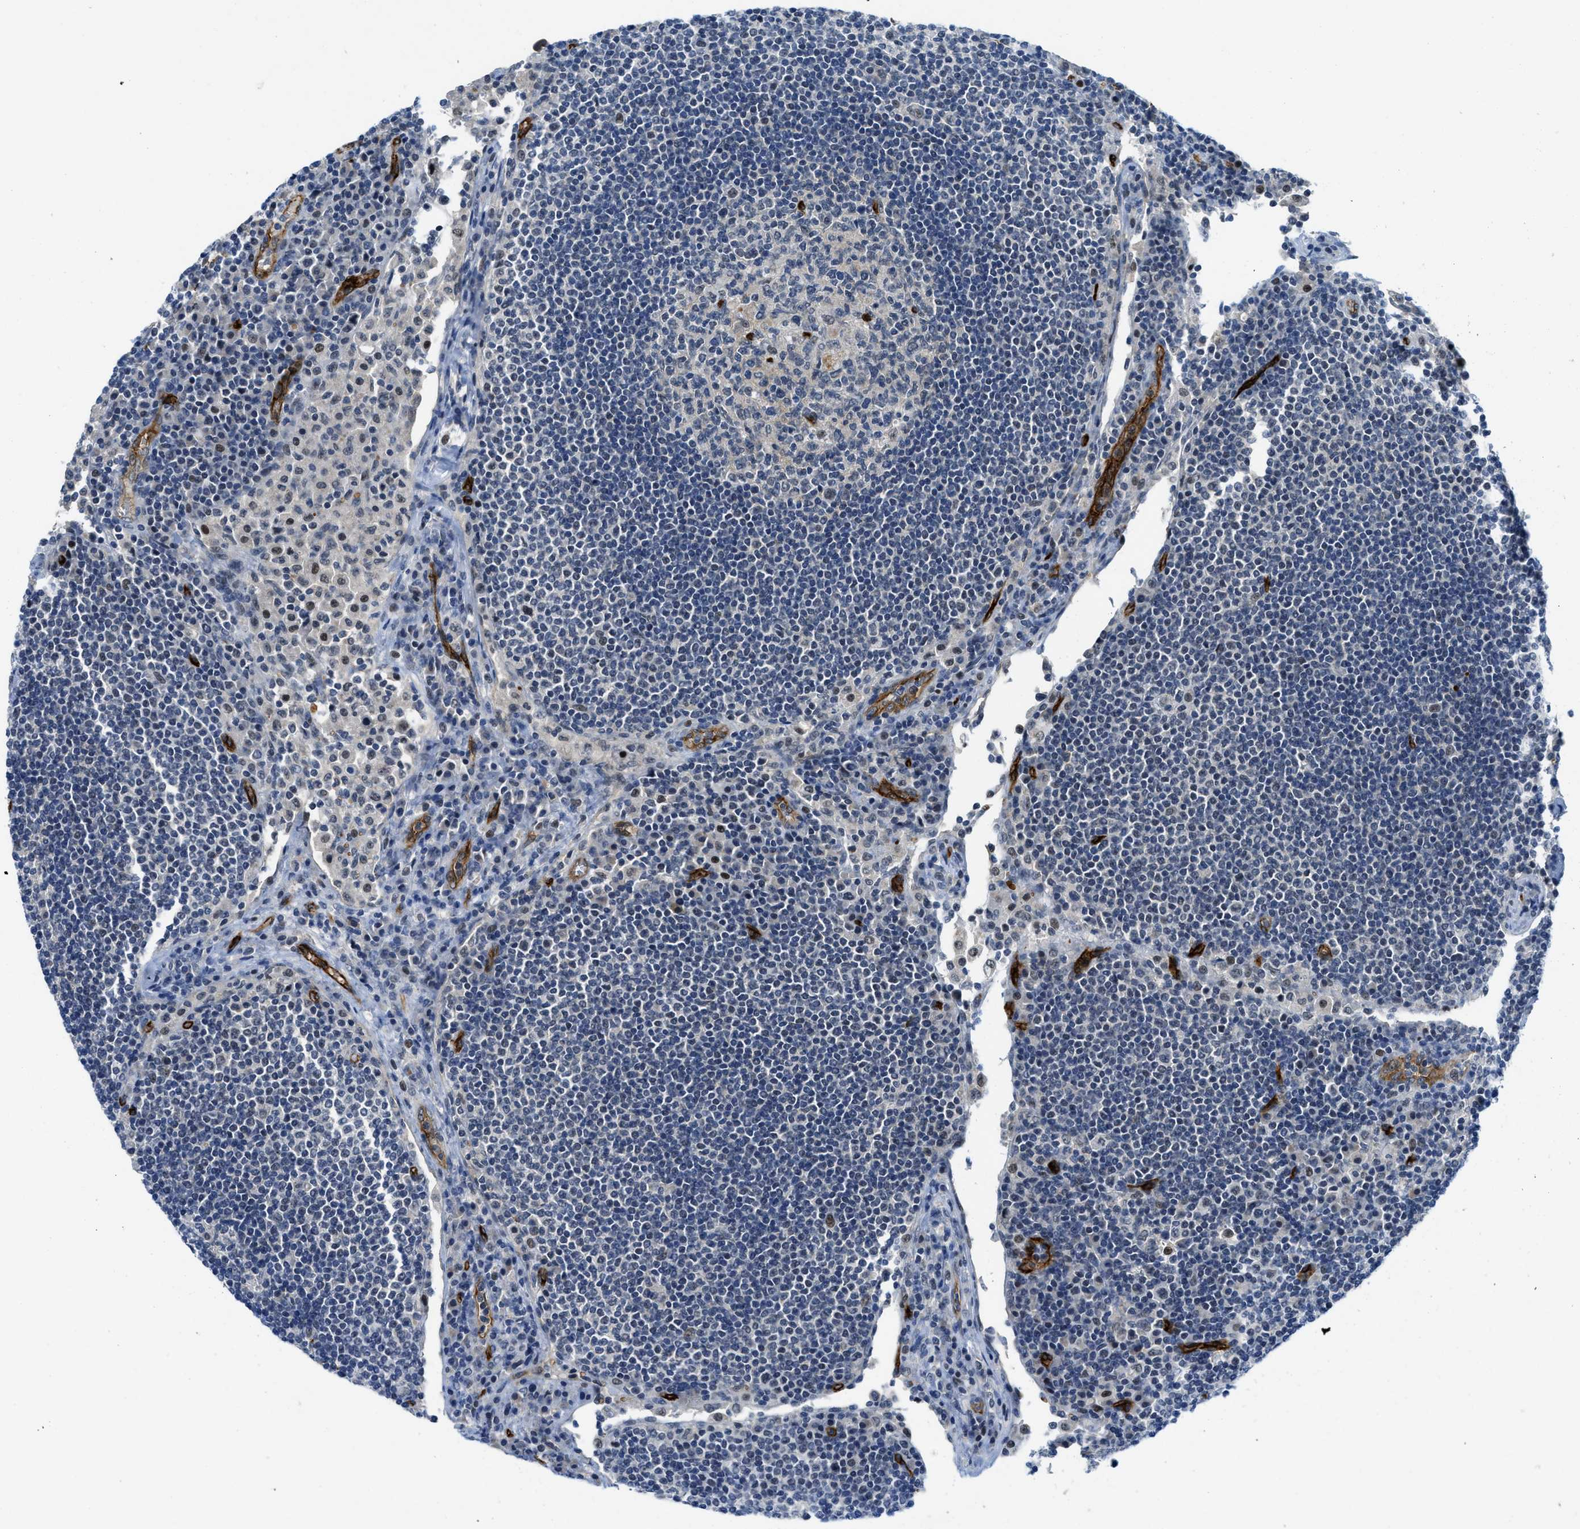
{"staining": {"intensity": "negative", "quantity": "none", "location": "none"}, "tissue": "lymph node", "cell_type": "Germinal center cells", "image_type": "normal", "snomed": [{"axis": "morphology", "description": "Normal tissue, NOS"}, {"axis": "topography", "description": "Lymph node"}], "caption": "Photomicrograph shows no significant protein expression in germinal center cells of benign lymph node.", "gene": "SLCO2A1", "patient": {"sex": "female", "age": 53}}